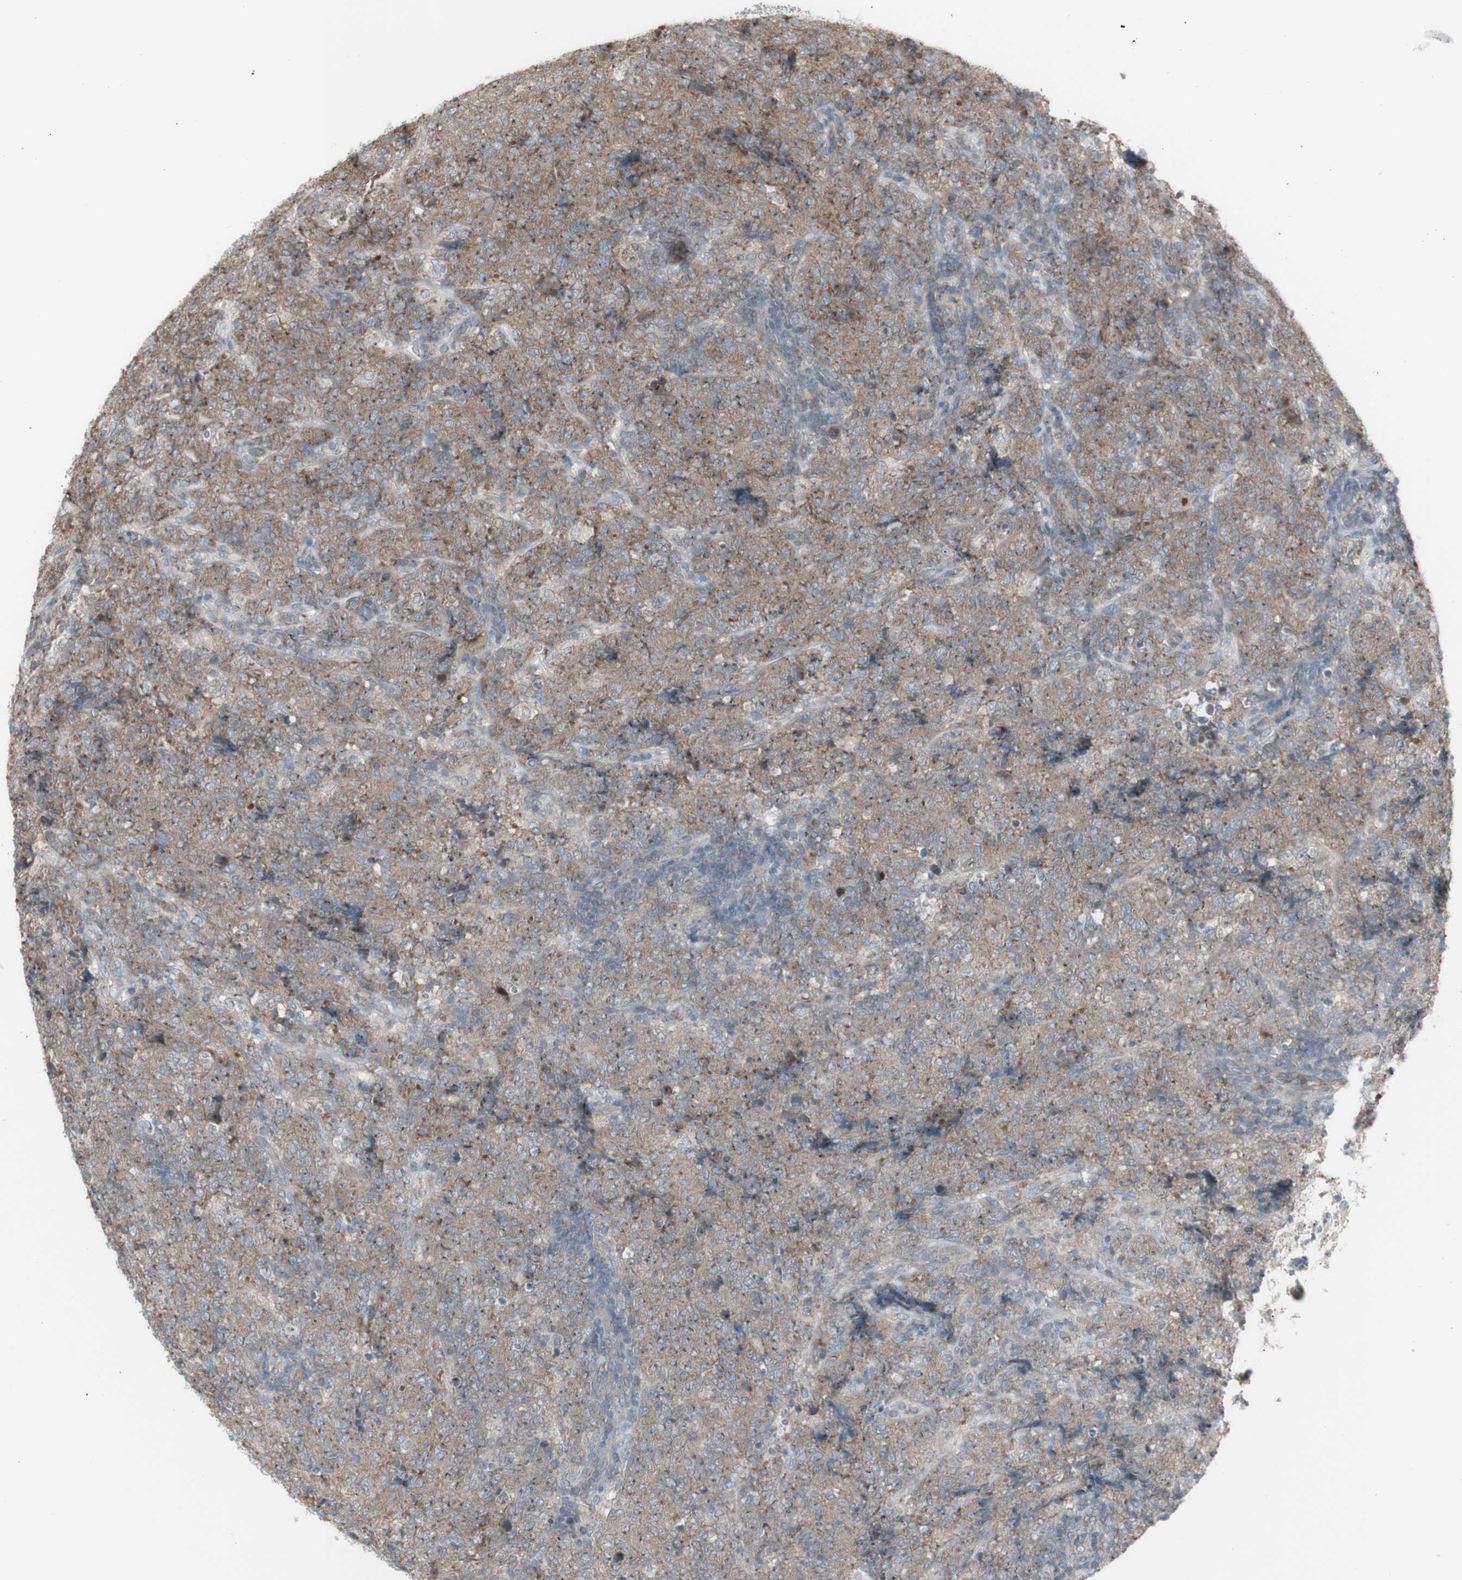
{"staining": {"intensity": "moderate", "quantity": "25%-75%", "location": "cytoplasmic/membranous"}, "tissue": "lymphoma", "cell_type": "Tumor cells", "image_type": "cancer", "snomed": [{"axis": "morphology", "description": "Malignant lymphoma, non-Hodgkin's type, High grade"}, {"axis": "topography", "description": "Tonsil"}], "caption": "High-grade malignant lymphoma, non-Hodgkin's type was stained to show a protein in brown. There is medium levels of moderate cytoplasmic/membranous expression in about 25%-75% of tumor cells.", "gene": "GALNT6", "patient": {"sex": "female", "age": 36}}